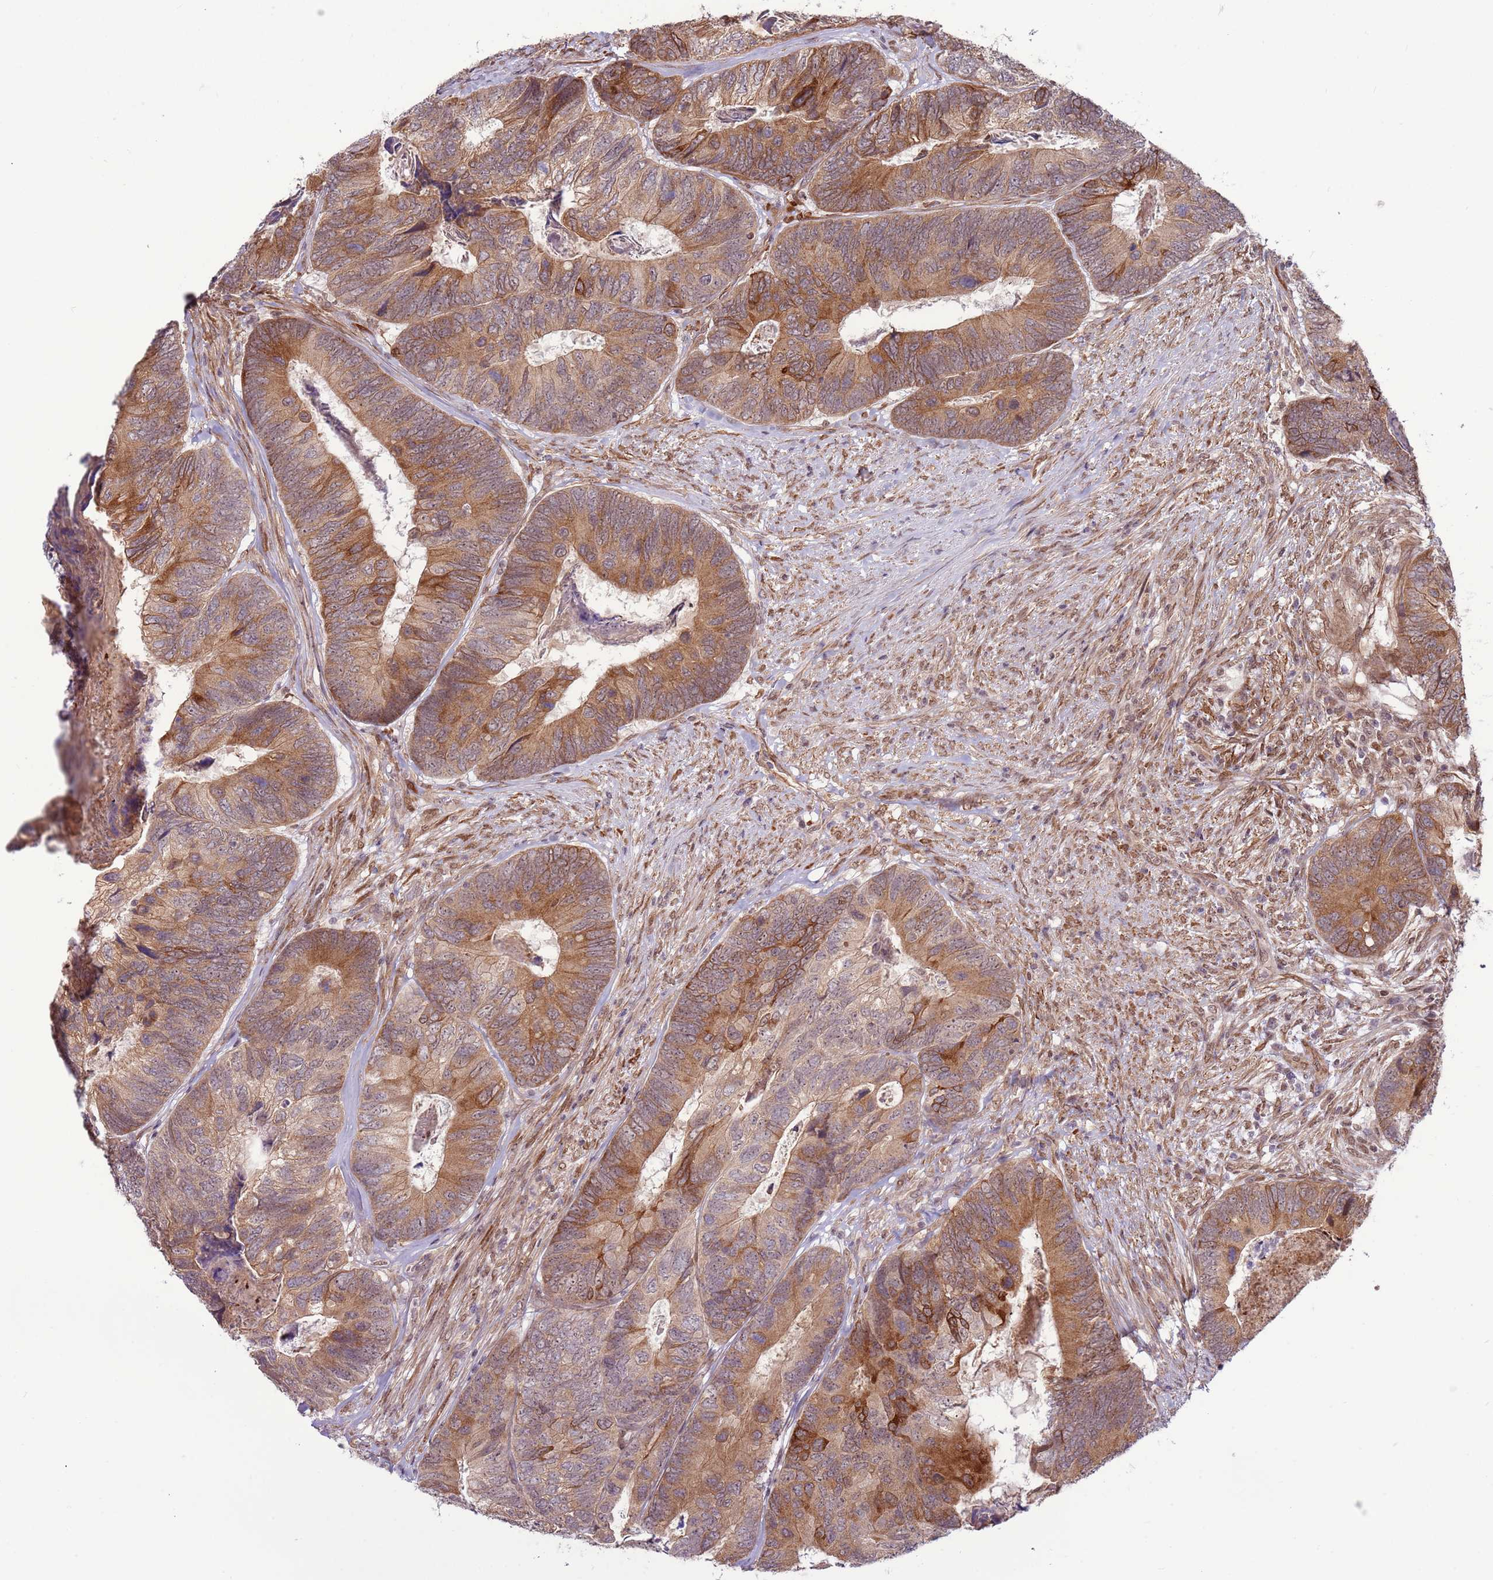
{"staining": {"intensity": "moderate", "quantity": ">75%", "location": "cytoplasmic/membranous"}, "tissue": "colorectal cancer", "cell_type": "Tumor cells", "image_type": "cancer", "snomed": [{"axis": "morphology", "description": "Adenocarcinoma, NOS"}, {"axis": "topography", "description": "Colon"}], "caption": "This is an image of immunohistochemistry staining of colorectal cancer, which shows moderate staining in the cytoplasmic/membranous of tumor cells.", "gene": "DCAF4", "patient": {"sex": "female", "age": 67}}